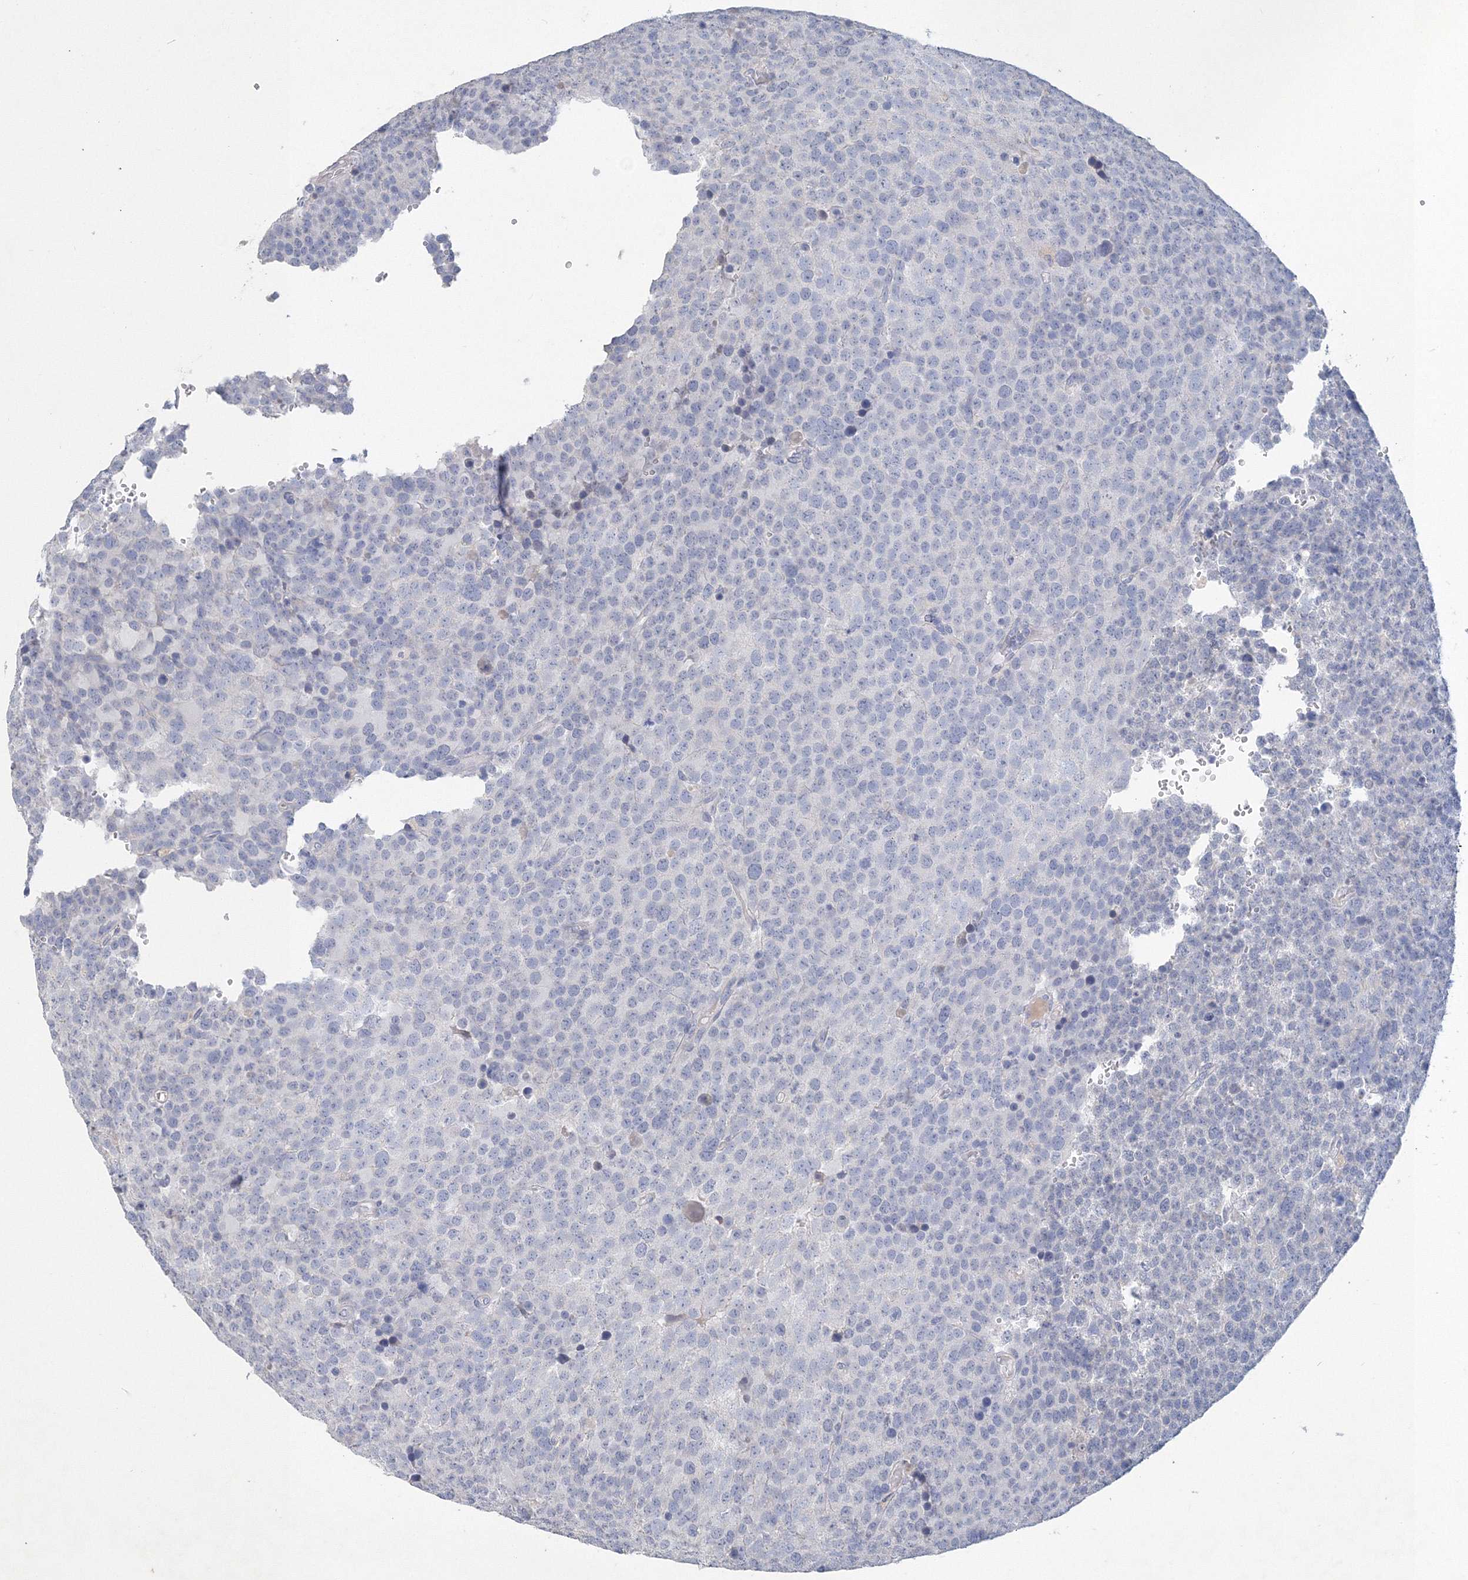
{"staining": {"intensity": "negative", "quantity": "none", "location": "none"}, "tissue": "testis cancer", "cell_type": "Tumor cells", "image_type": "cancer", "snomed": [{"axis": "morphology", "description": "Seminoma, NOS"}, {"axis": "topography", "description": "Testis"}], "caption": "Tumor cells show no significant expression in testis cancer.", "gene": "OSBPL6", "patient": {"sex": "male", "age": 71}}